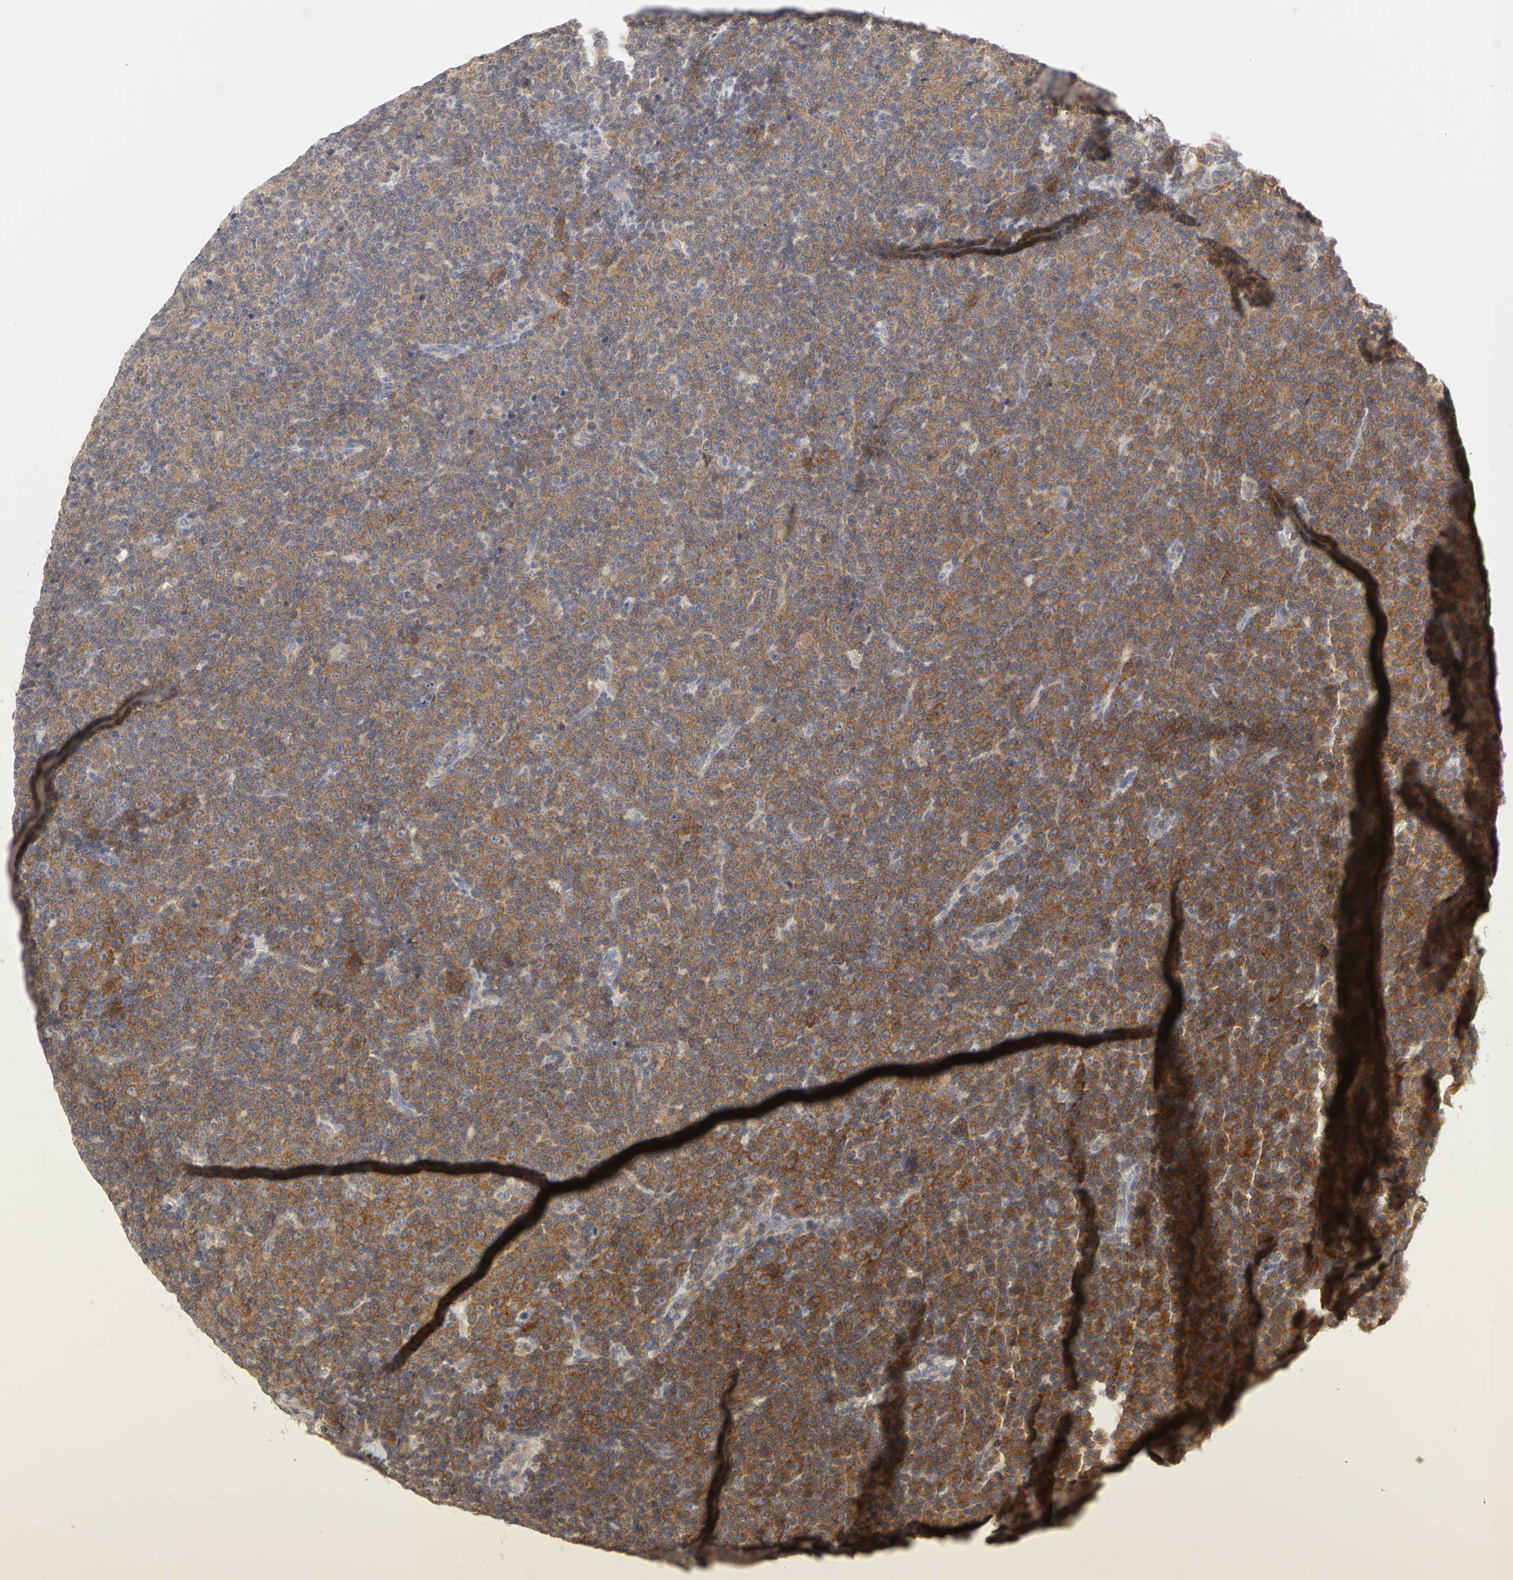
{"staining": {"intensity": "moderate", "quantity": ">75%", "location": "cytoplasmic/membranous"}, "tissue": "lymphoma", "cell_type": "Tumor cells", "image_type": "cancer", "snomed": [{"axis": "morphology", "description": "Malignant lymphoma, non-Hodgkin's type, Low grade"}, {"axis": "topography", "description": "Lymph node"}], "caption": "Protein expression analysis of low-grade malignant lymphoma, non-Hodgkin's type exhibits moderate cytoplasmic/membranous staining in about >75% of tumor cells.", "gene": "IRAK1", "patient": {"sex": "female", "age": 67}}